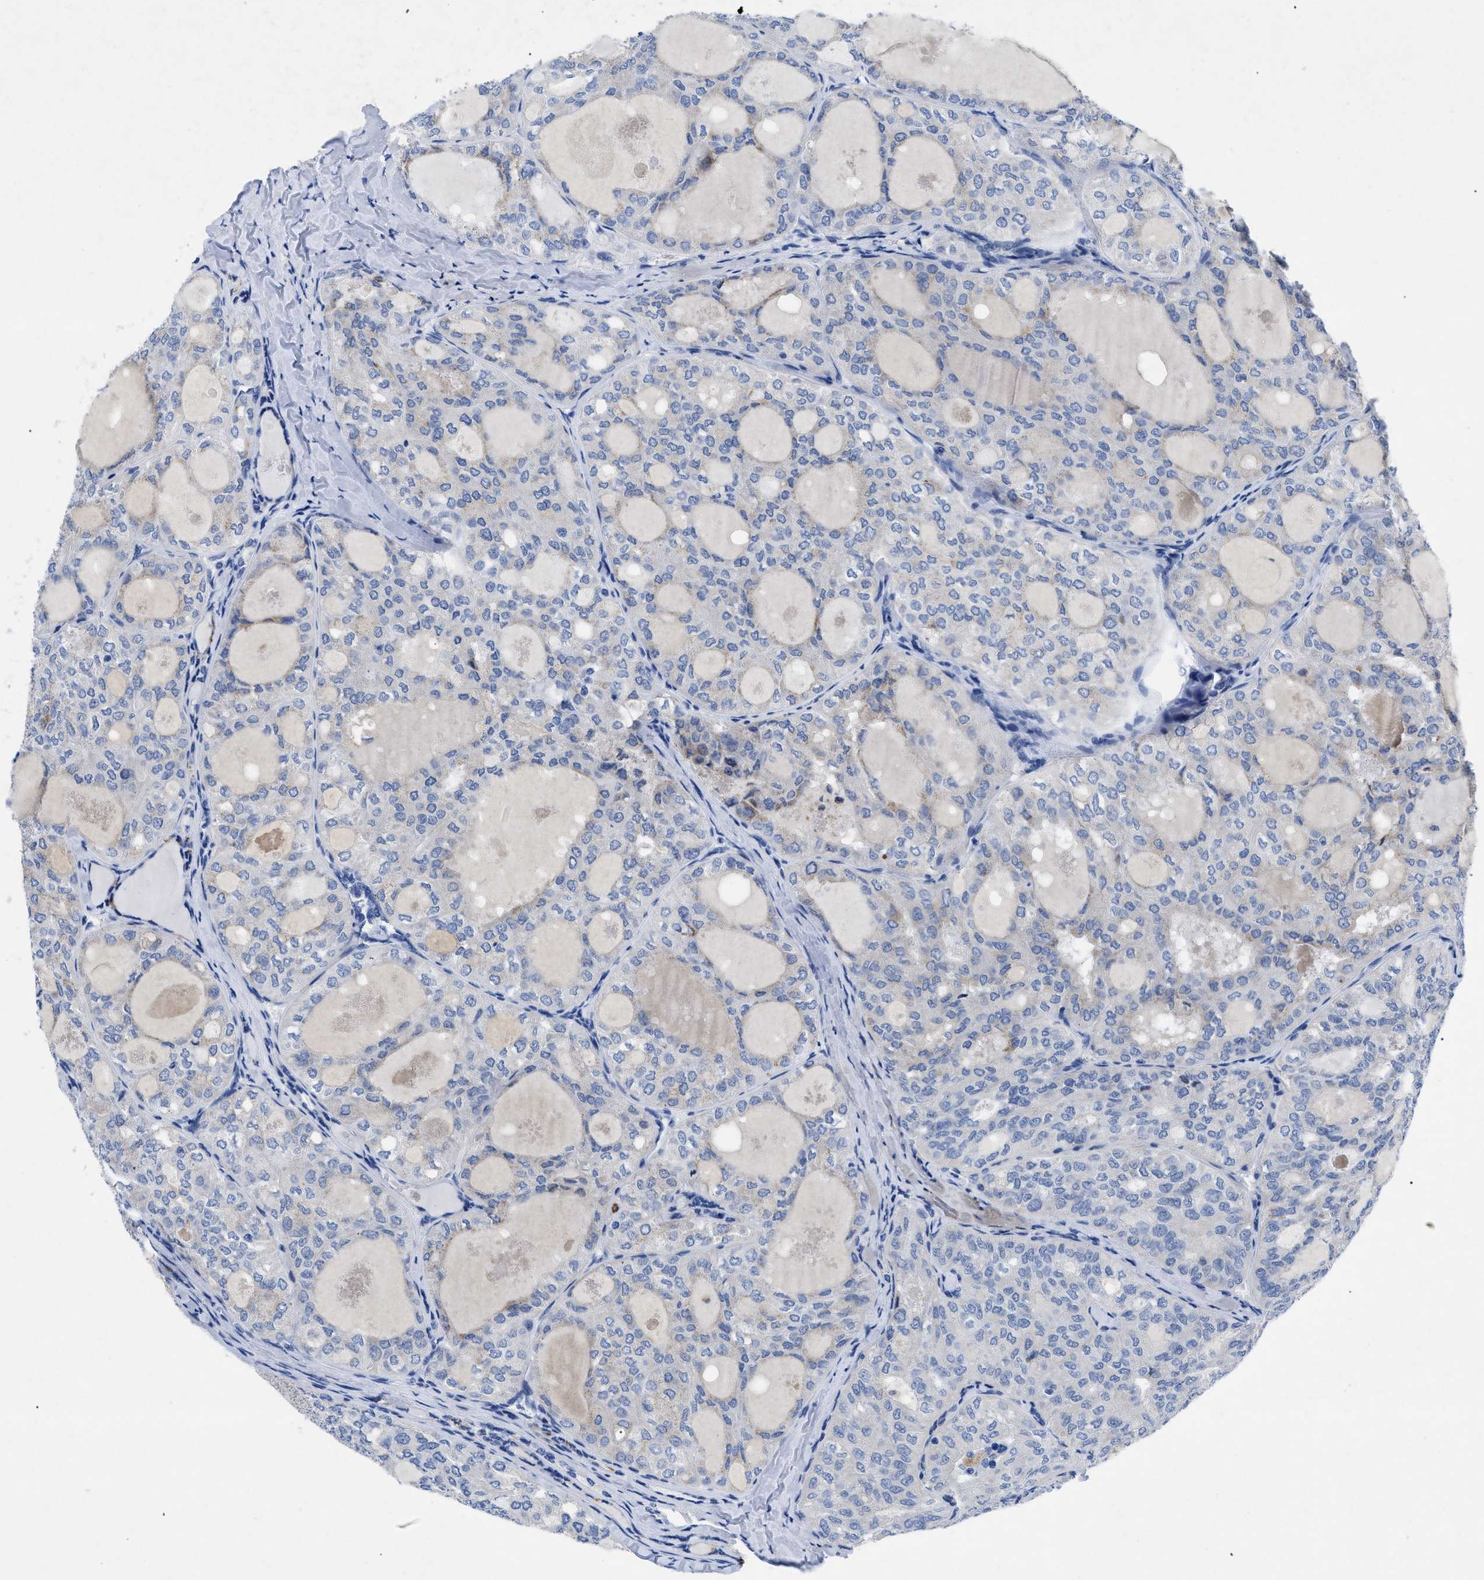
{"staining": {"intensity": "negative", "quantity": "none", "location": "none"}, "tissue": "thyroid cancer", "cell_type": "Tumor cells", "image_type": "cancer", "snomed": [{"axis": "morphology", "description": "Follicular adenoma carcinoma, NOS"}, {"axis": "topography", "description": "Thyroid gland"}], "caption": "Immunohistochemistry image of neoplastic tissue: human thyroid cancer (follicular adenoma carcinoma) stained with DAB (3,3'-diaminobenzidine) displays no significant protein positivity in tumor cells.", "gene": "TMEM68", "patient": {"sex": "male", "age": 75}}